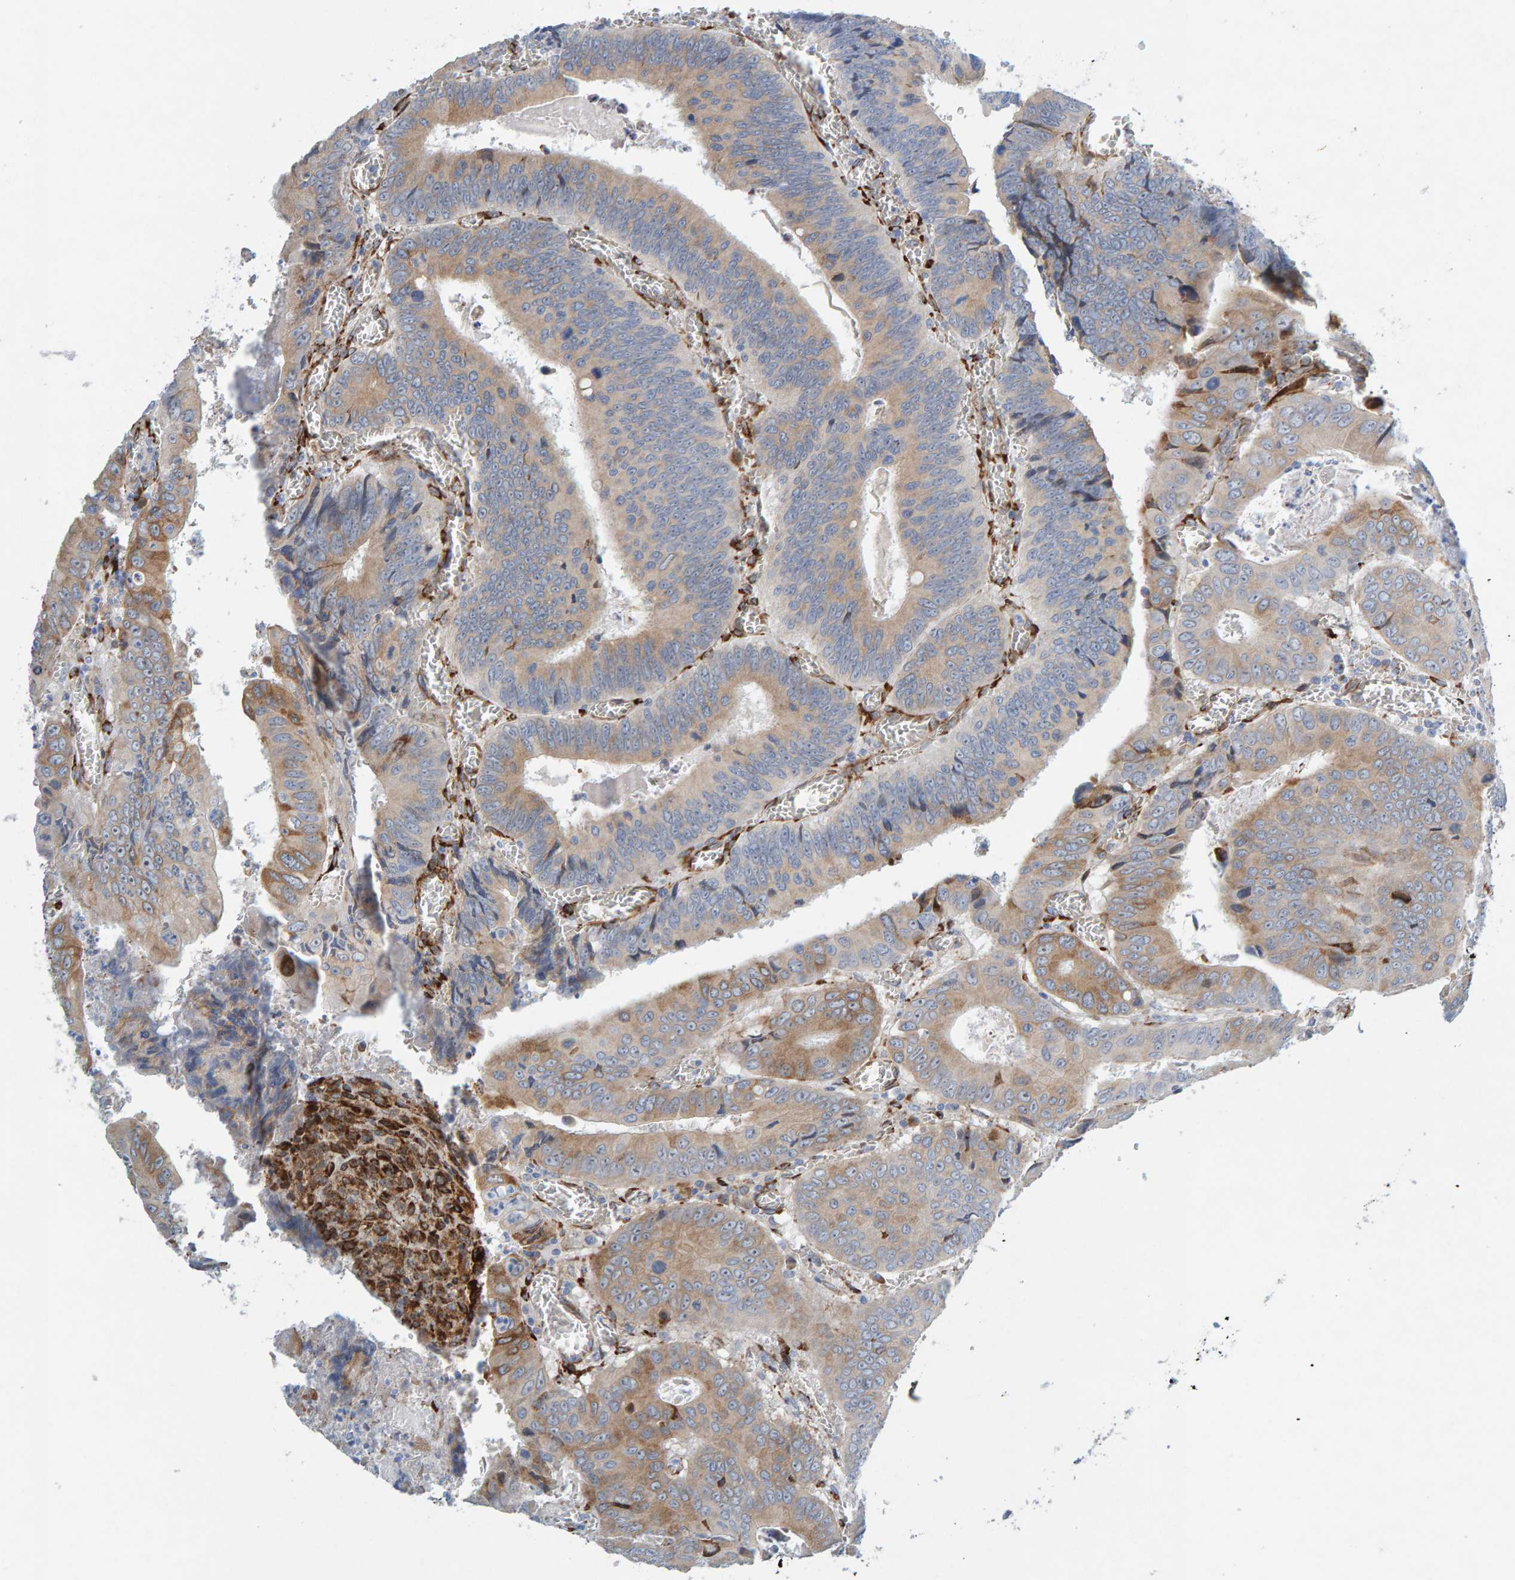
{"staining": {"intensity": "weak", "quantity": ">75%", "location": "cytoplasmic/membranous"}, "tissue": "colorectal cancer", "cell_type": "Tumor cells", "image_type": "cancer", "snomed": [{"axis": "morphology", "description": "Inflammation, NOS"}, {"axis": "morphology", "description": "Adenocarcinoma, NOS"}, {"axis": "topography", "description": "Colon"}], "caption": "Tumor cells demonstrate low levels of weak cytoplasmic/membranous staining in approximately >75% of cells in colorectal adenocarcinoma. (Stains: DAB in brown, nuclei in blue, Microscopy: brightfield microscopy at high magnification).", "gene": "MMP16", "patient": {"sex": "male", "age": 72}}